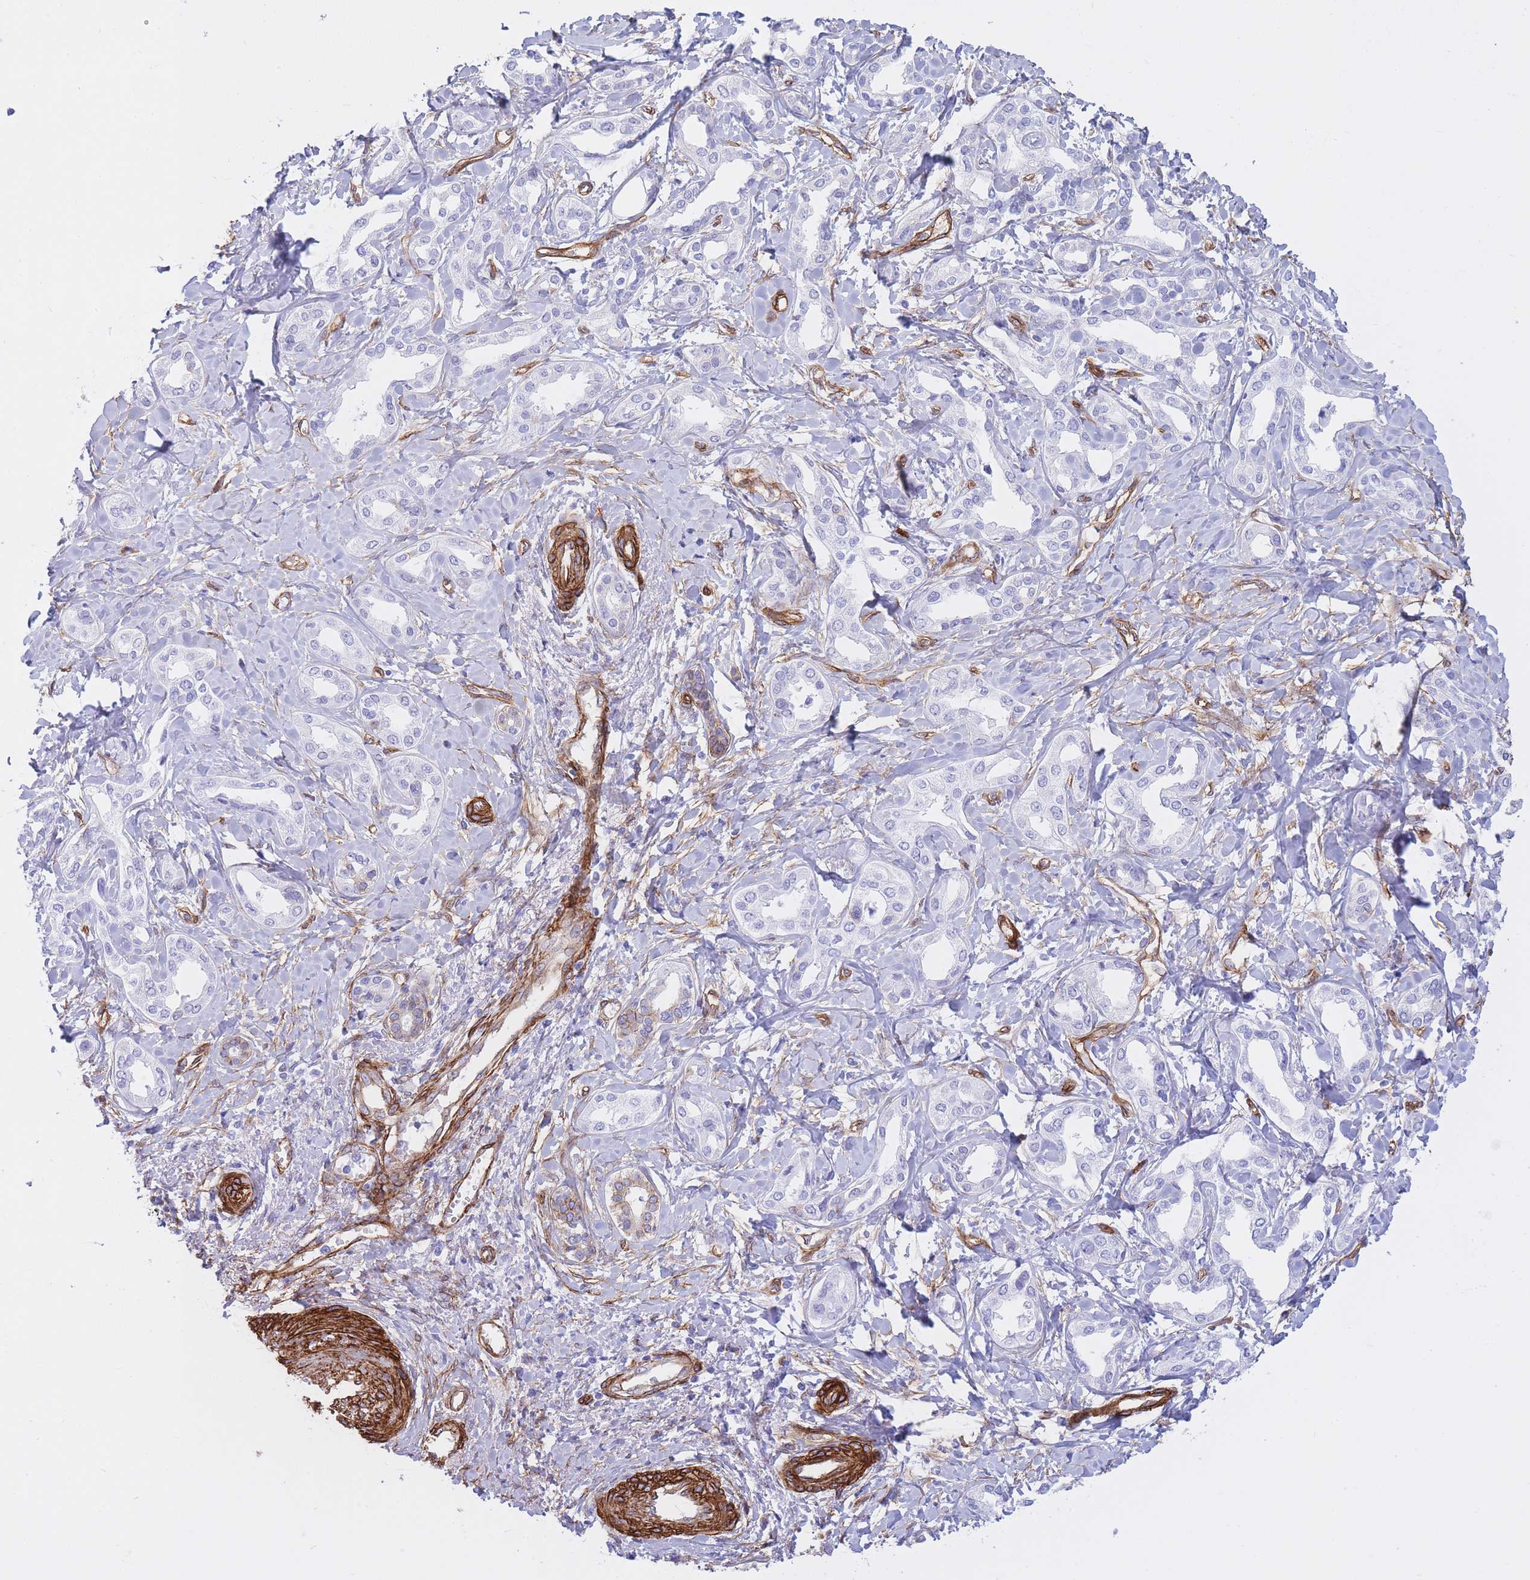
{"staining": {"intensity": "negative", "quantity": "none", "location": "none"}, "tissue": "liver cancer", "cell_type": "Tumor cells", "image_type": "cancer", "snomed": [{"axis": "morphology", "description": "Cholangiocarcinoma"}, {"axis": "topography", "description": "Liver"}], "caption": "IHC micrograph of human cholangiocarcinoma (liver) stained for a protein (brown), which shows no expression in tumor cells.", "gene": "CAVIN1", "patient": {"sex": "female", "age": 77}}